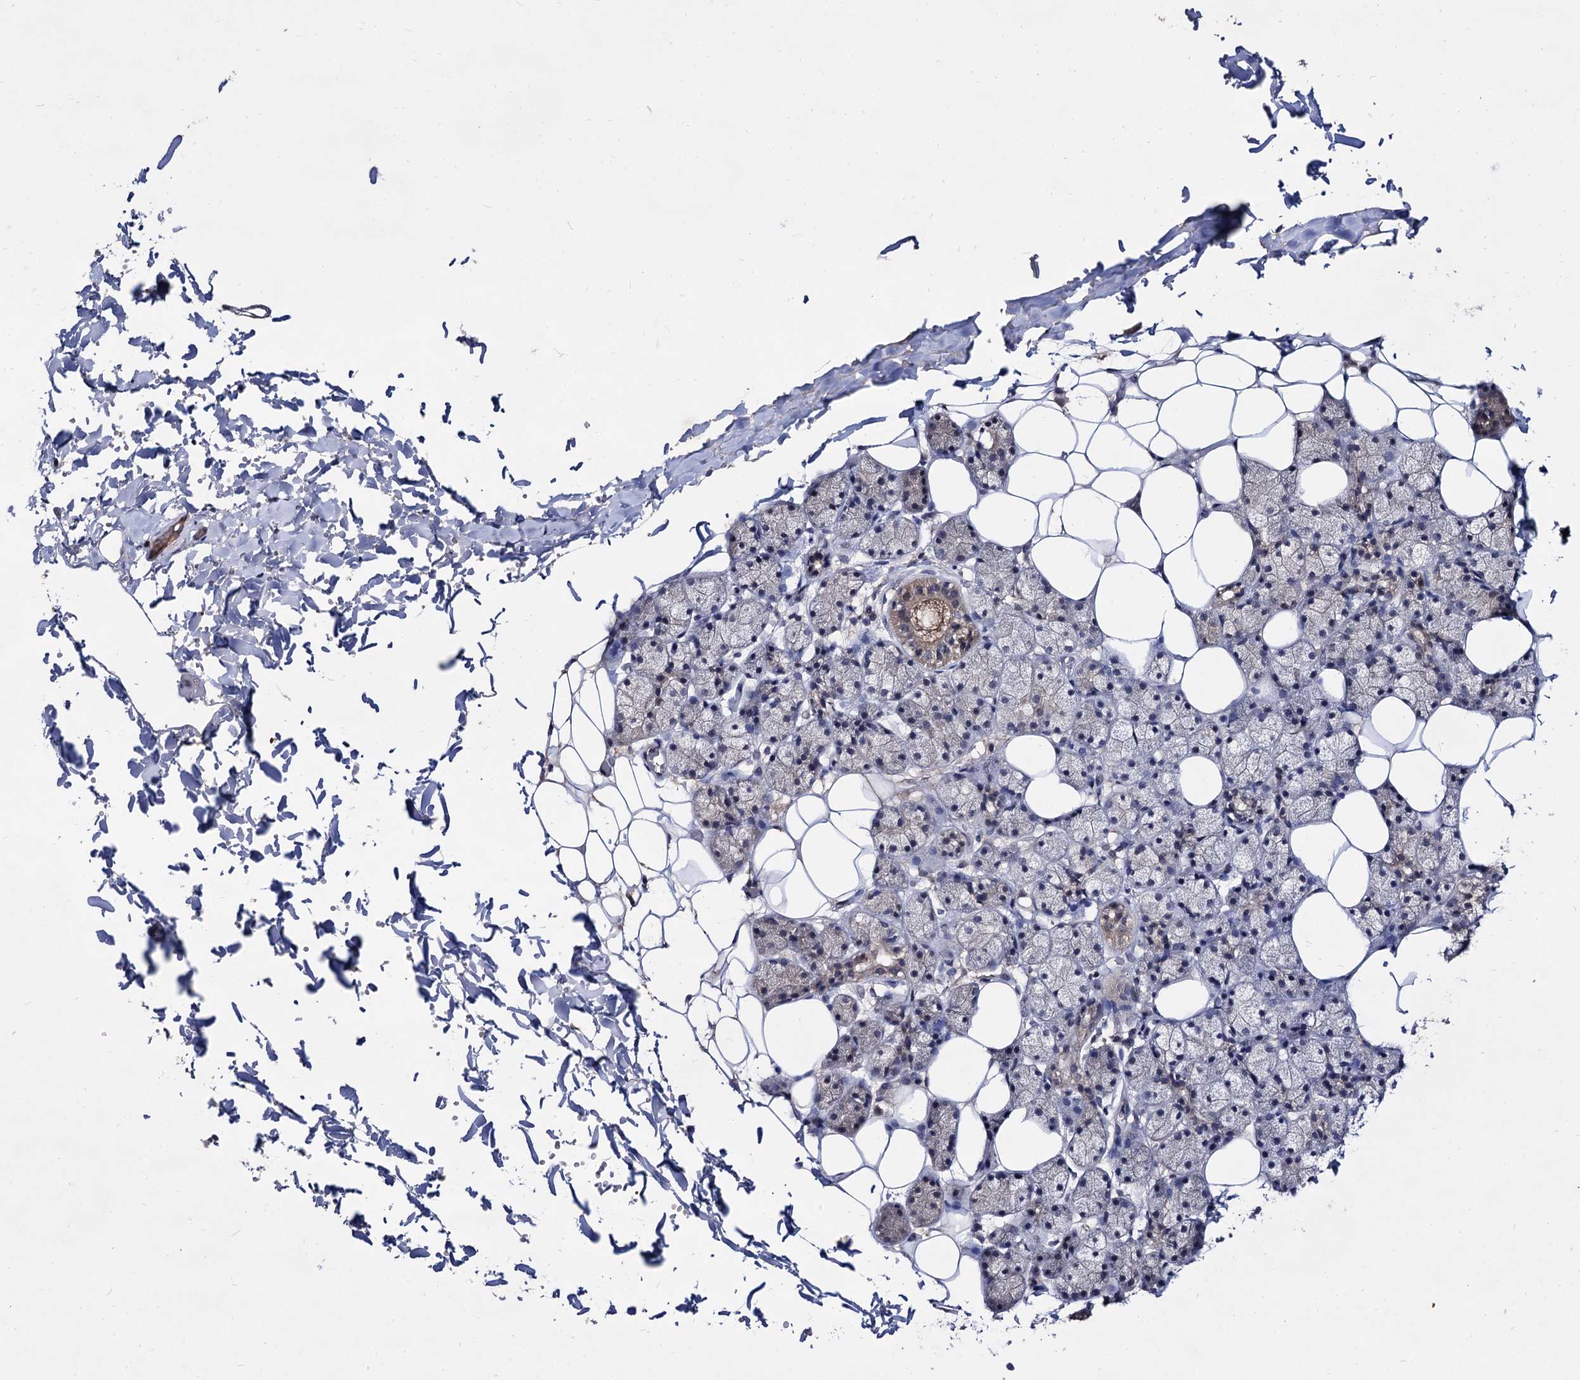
{"staining": {"intensity": "negative", "quantity": "none", "location": "none"}, "tissue": "salivary gland", "cell_type": "Glandular cells", "image_type": "normal", "snomed": [{"axis": "morphology", "description": "Normal tissue, NOS"}, {"axis": "topography", "description": "Salivary gland"}], "caption": "Salivary gland was stained to show a protein in brown. There is no significant expression in glandular cells. Nuclei are stained in blue.", "gene": "ACTR6", "patient": {"sex": "female", "age": 33}}